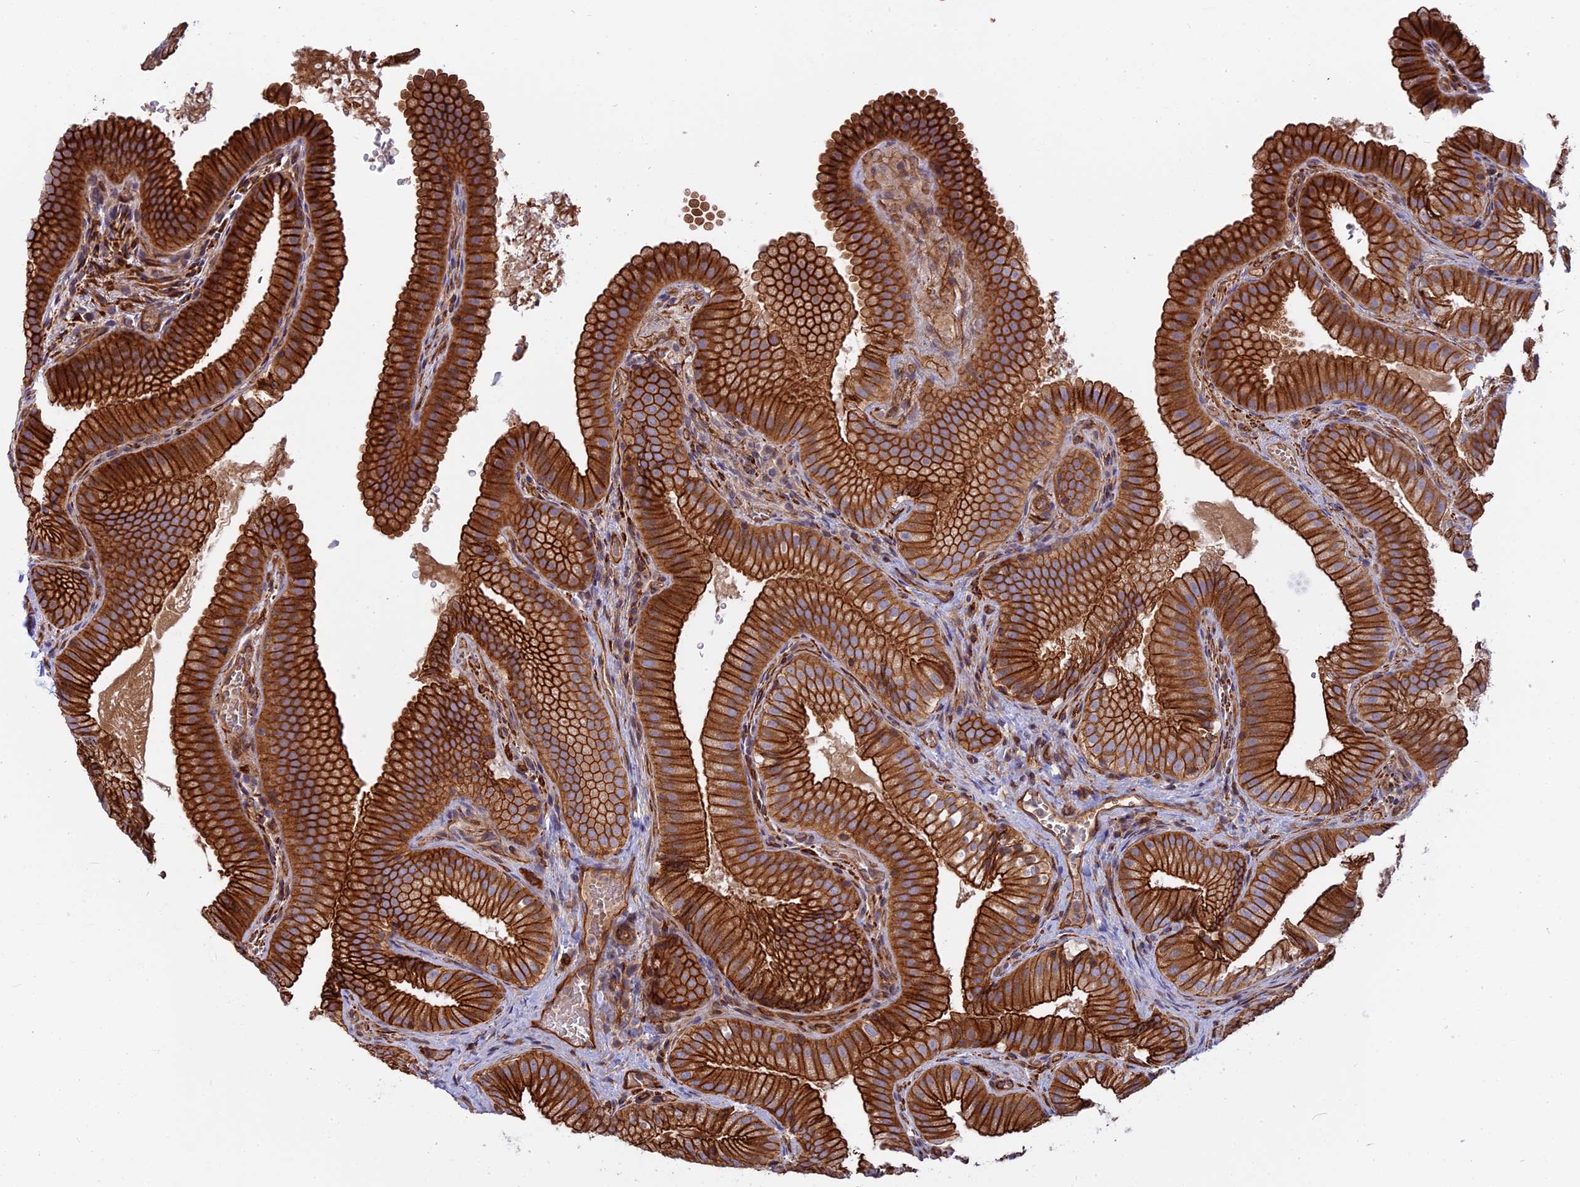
{"staining": {"intensity": "strong", "quantity": ">75%", "location": "cytoplasmic/membranous"}, "tissue": "gallbladder", "cell_type": "Glandular cells", "image_type": "normal", "snomed": [{"axis": "morphology", "description": "Normal tissue, NOS"}, {"axis": "topography", "description": "Gallbladder"}], "caption": "Immunohistochemical staining of normal gallbladder demonstrates >75% levels of strong cytoplasmic/membranous protein positivity in approximately >75% of glandular cells.", "gene": "CNBD2", "patient": {"sex": "female", "age": 30}}